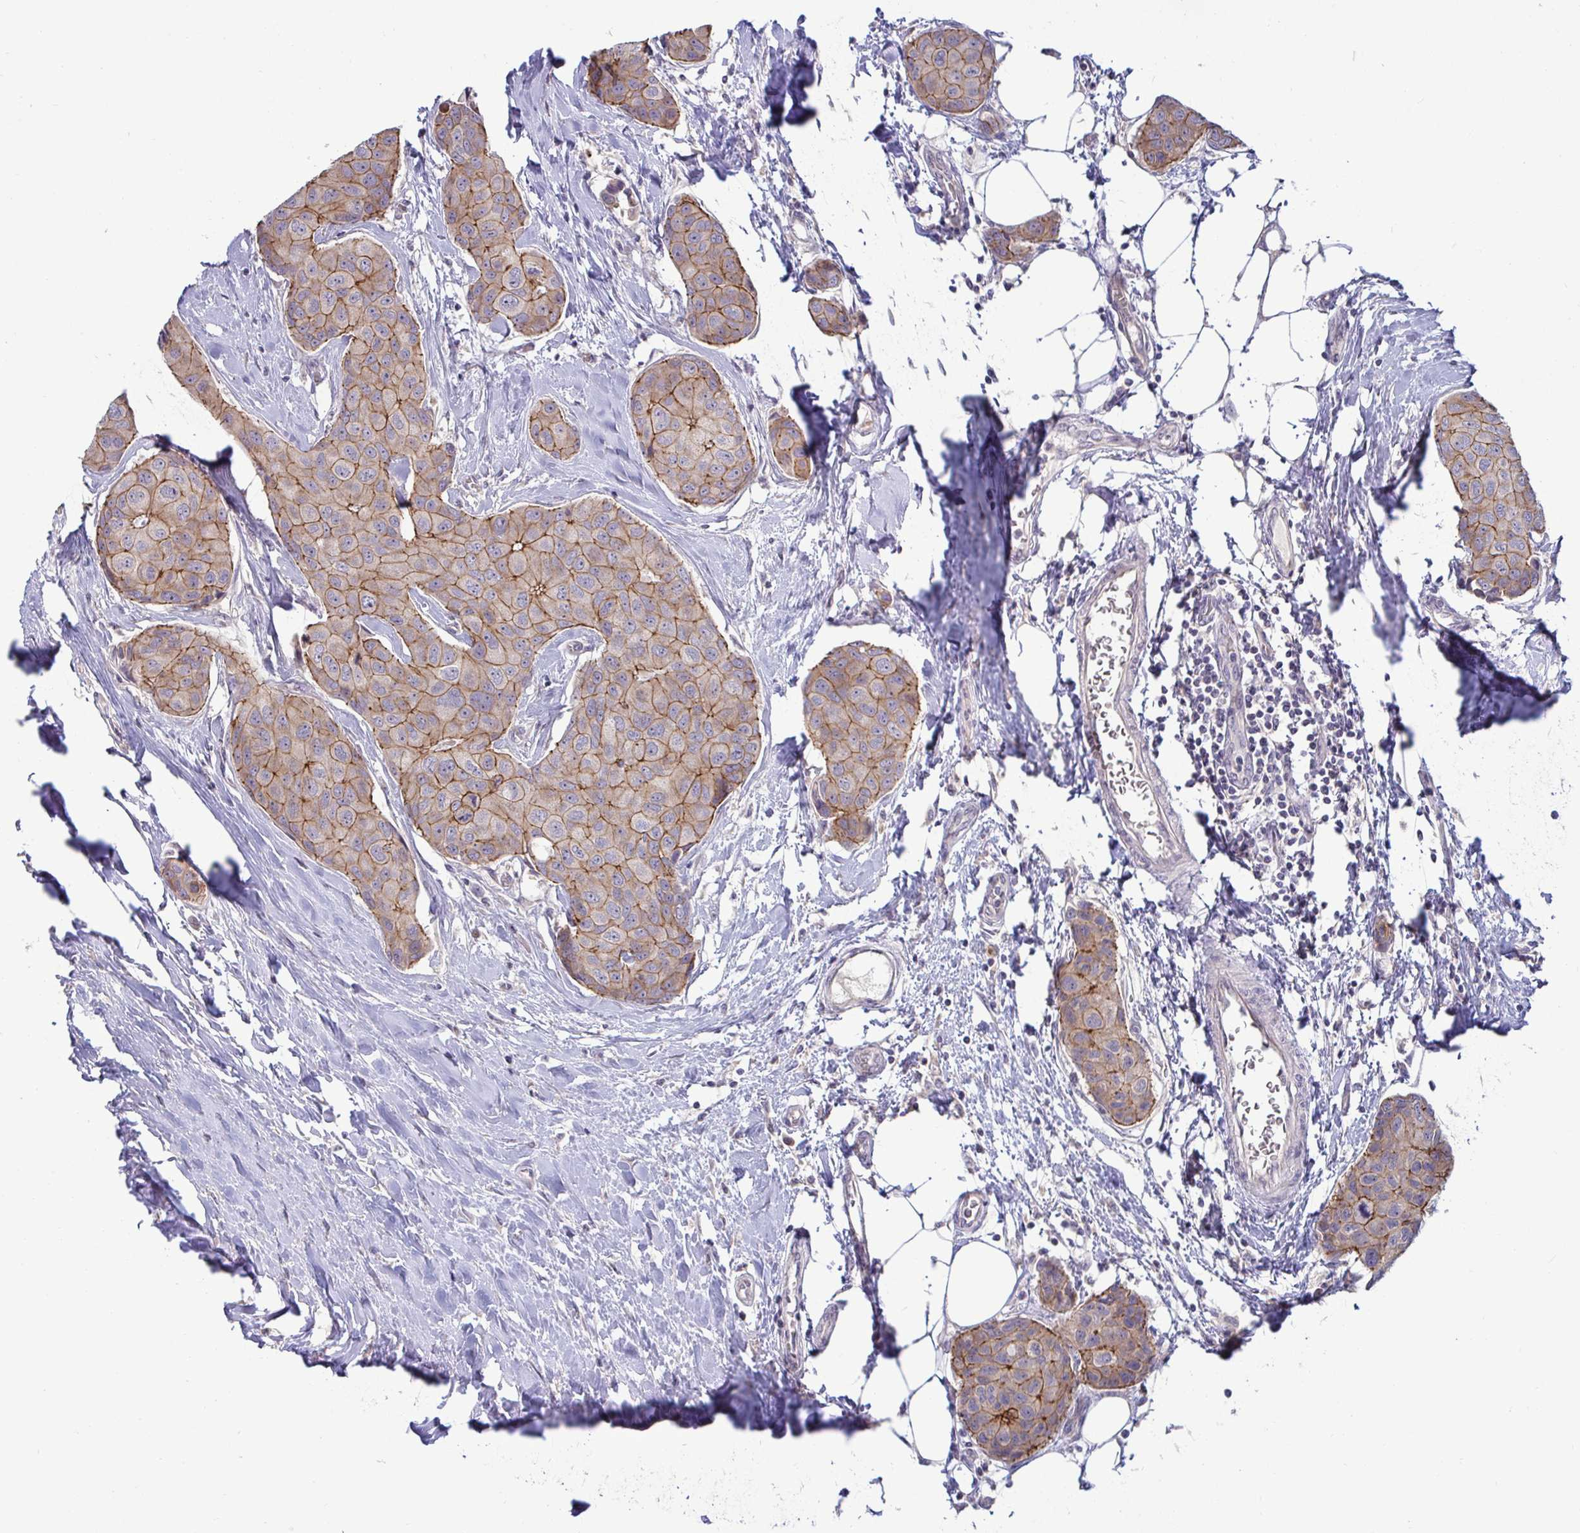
{"staining": {"intensity": "moderate", "quantity": ">75%", "location": "cytoplasmic/membranous"}, "tissue": "breast cancer", "cell_type": "Tumor cells", "image_type": "cancer", "snomed": [{"axis": "morphology", "description": "Duct carcinoma"}, {"axis": "topography", "description": "Breast"}], "caption": "IHC image of human breast infiltrating ductal carcinoma stained for a protein (brown), which displays medium levels of moderate cytoplasmic/membranous positivity in approximately >75% of tumor cells.", "gene": "GSTM1", "patient": {"sex": "female", "age": 80}}